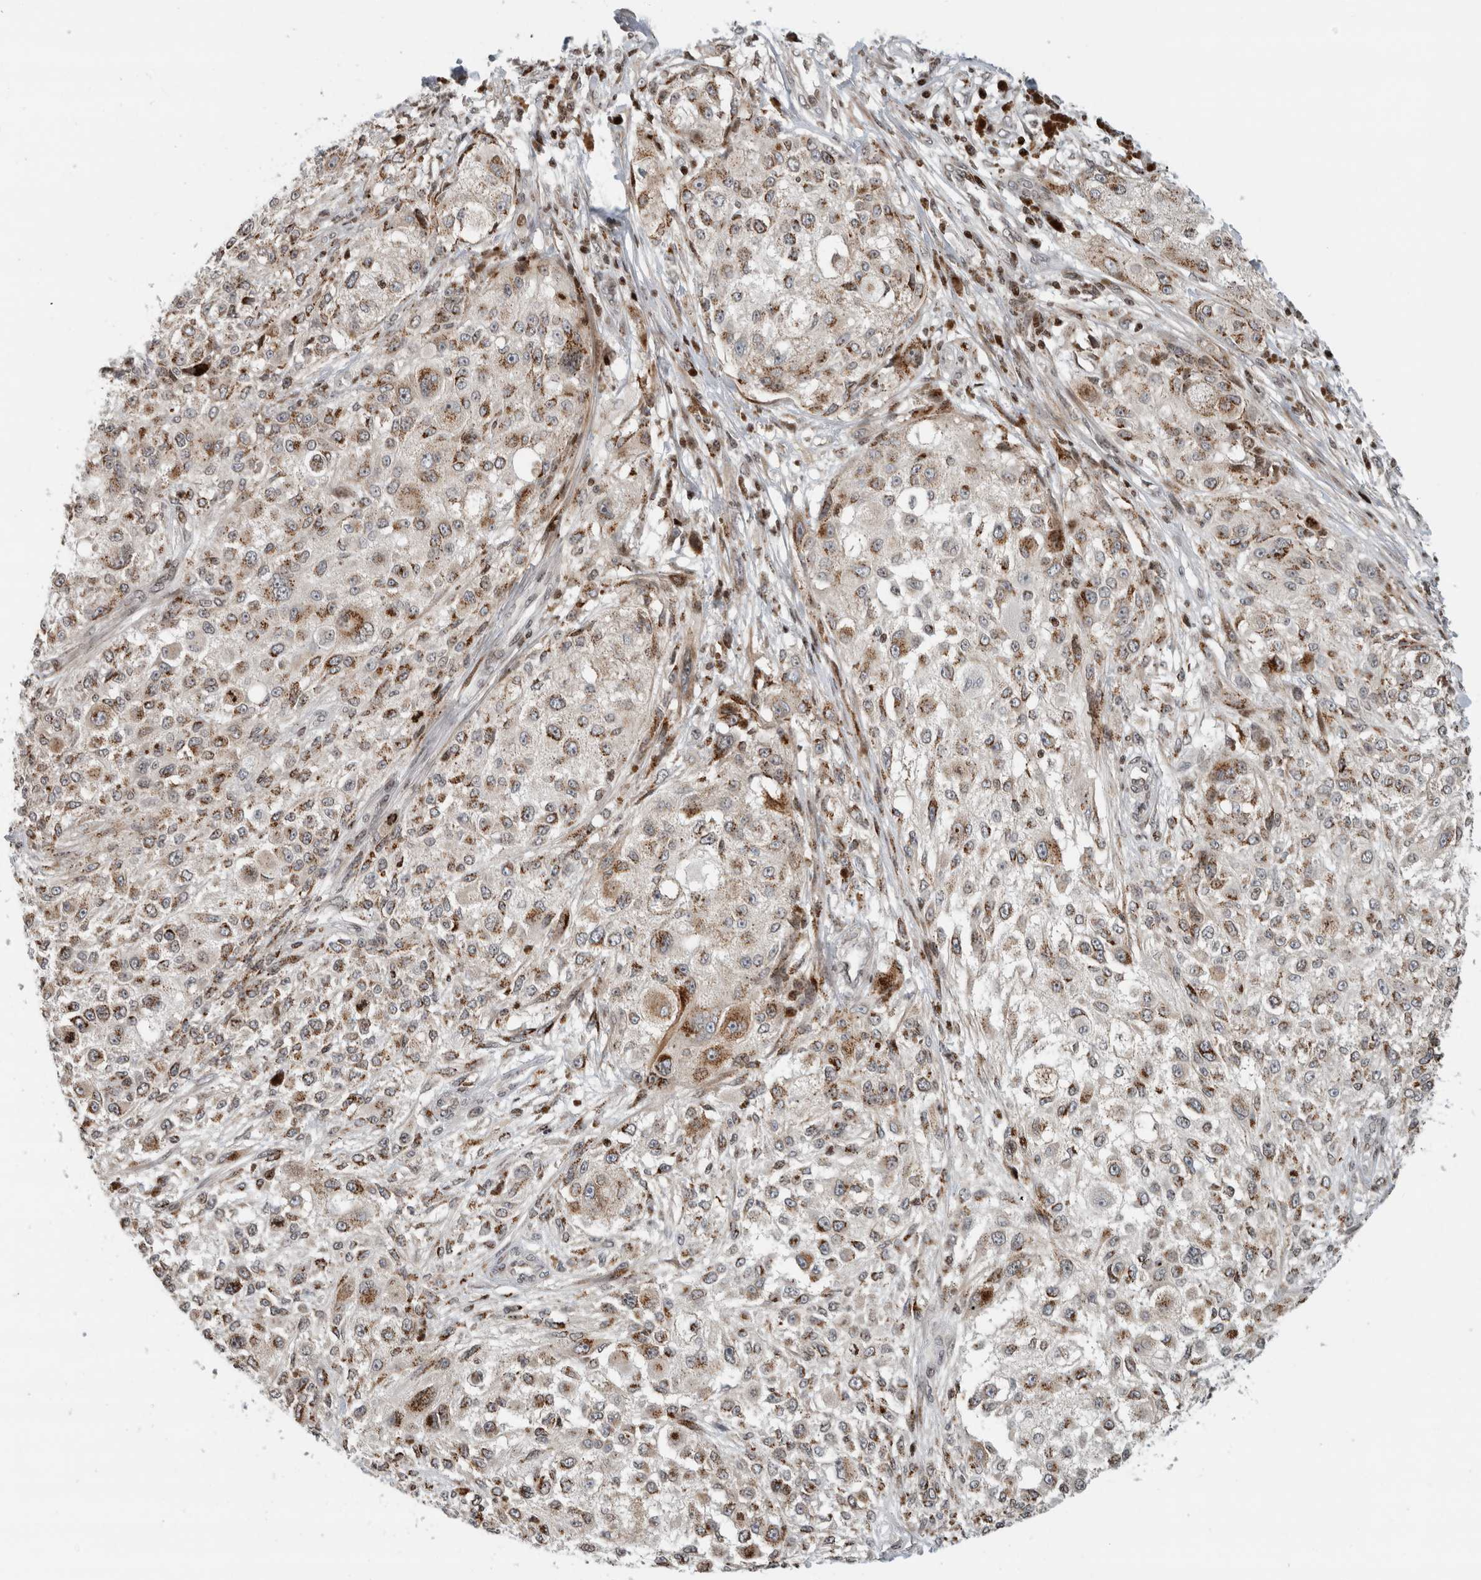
{"staining": {"intensity": "moderate", "quantity": ">75%", "location": "cytoplasmic/membranous"}, "tissue": "melanoma", "cell_type": "Tumor cells", "image_type": "cancer", "snomed": [{"axis": "morphology", "description": "Necrosis, NOS"}, {"axis": "morphology", "description": "Malignant melanoma, NOS"}, {"axis": "topography", "description": "Skin"}], "caption": "Human malignant melanoma stained with a protein marker exhibits moderate staining in tumor cells.", "gene": "GINS4", "patient": {"sex": "female", "age": 87}}